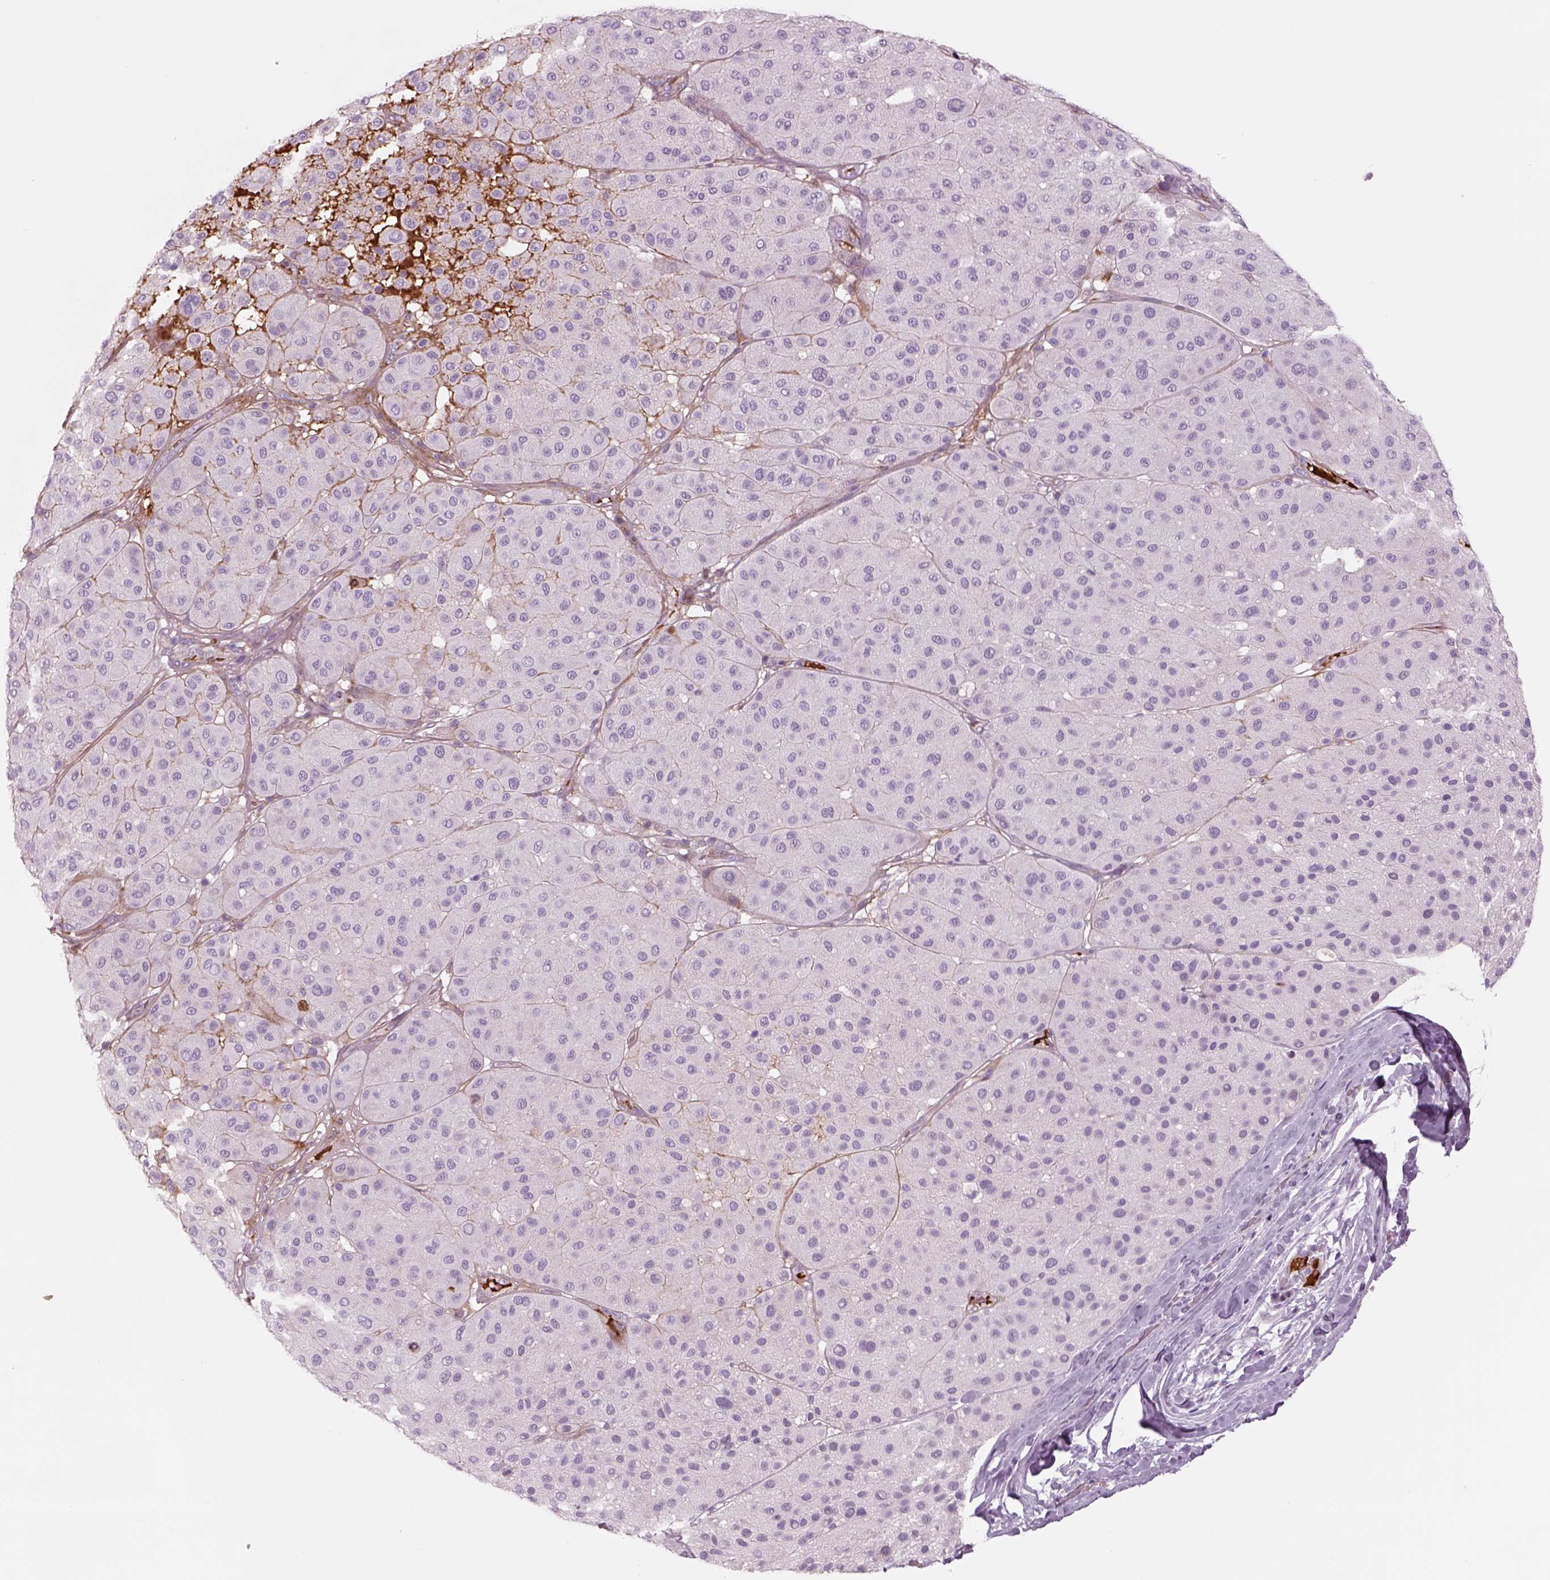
{"staining": {"intensity": "negative", "quantity": "none", "location": "none"}, "tissue": "melanoma", "cell_type": "Tumor cells", "image_type": "cancer", "snomed": [{"axis": "morphology", "description": "Malignant melanoma, Metastatic site"}, {"axis": "topography", "description": "Smooth muscle"}], "caption": "IHC of human malignant melanoma (metastatic site) reveals no staining in tumor cells.", "gene": "PABPC1L2B", "patient": {"sex": "male", "age": 41}}